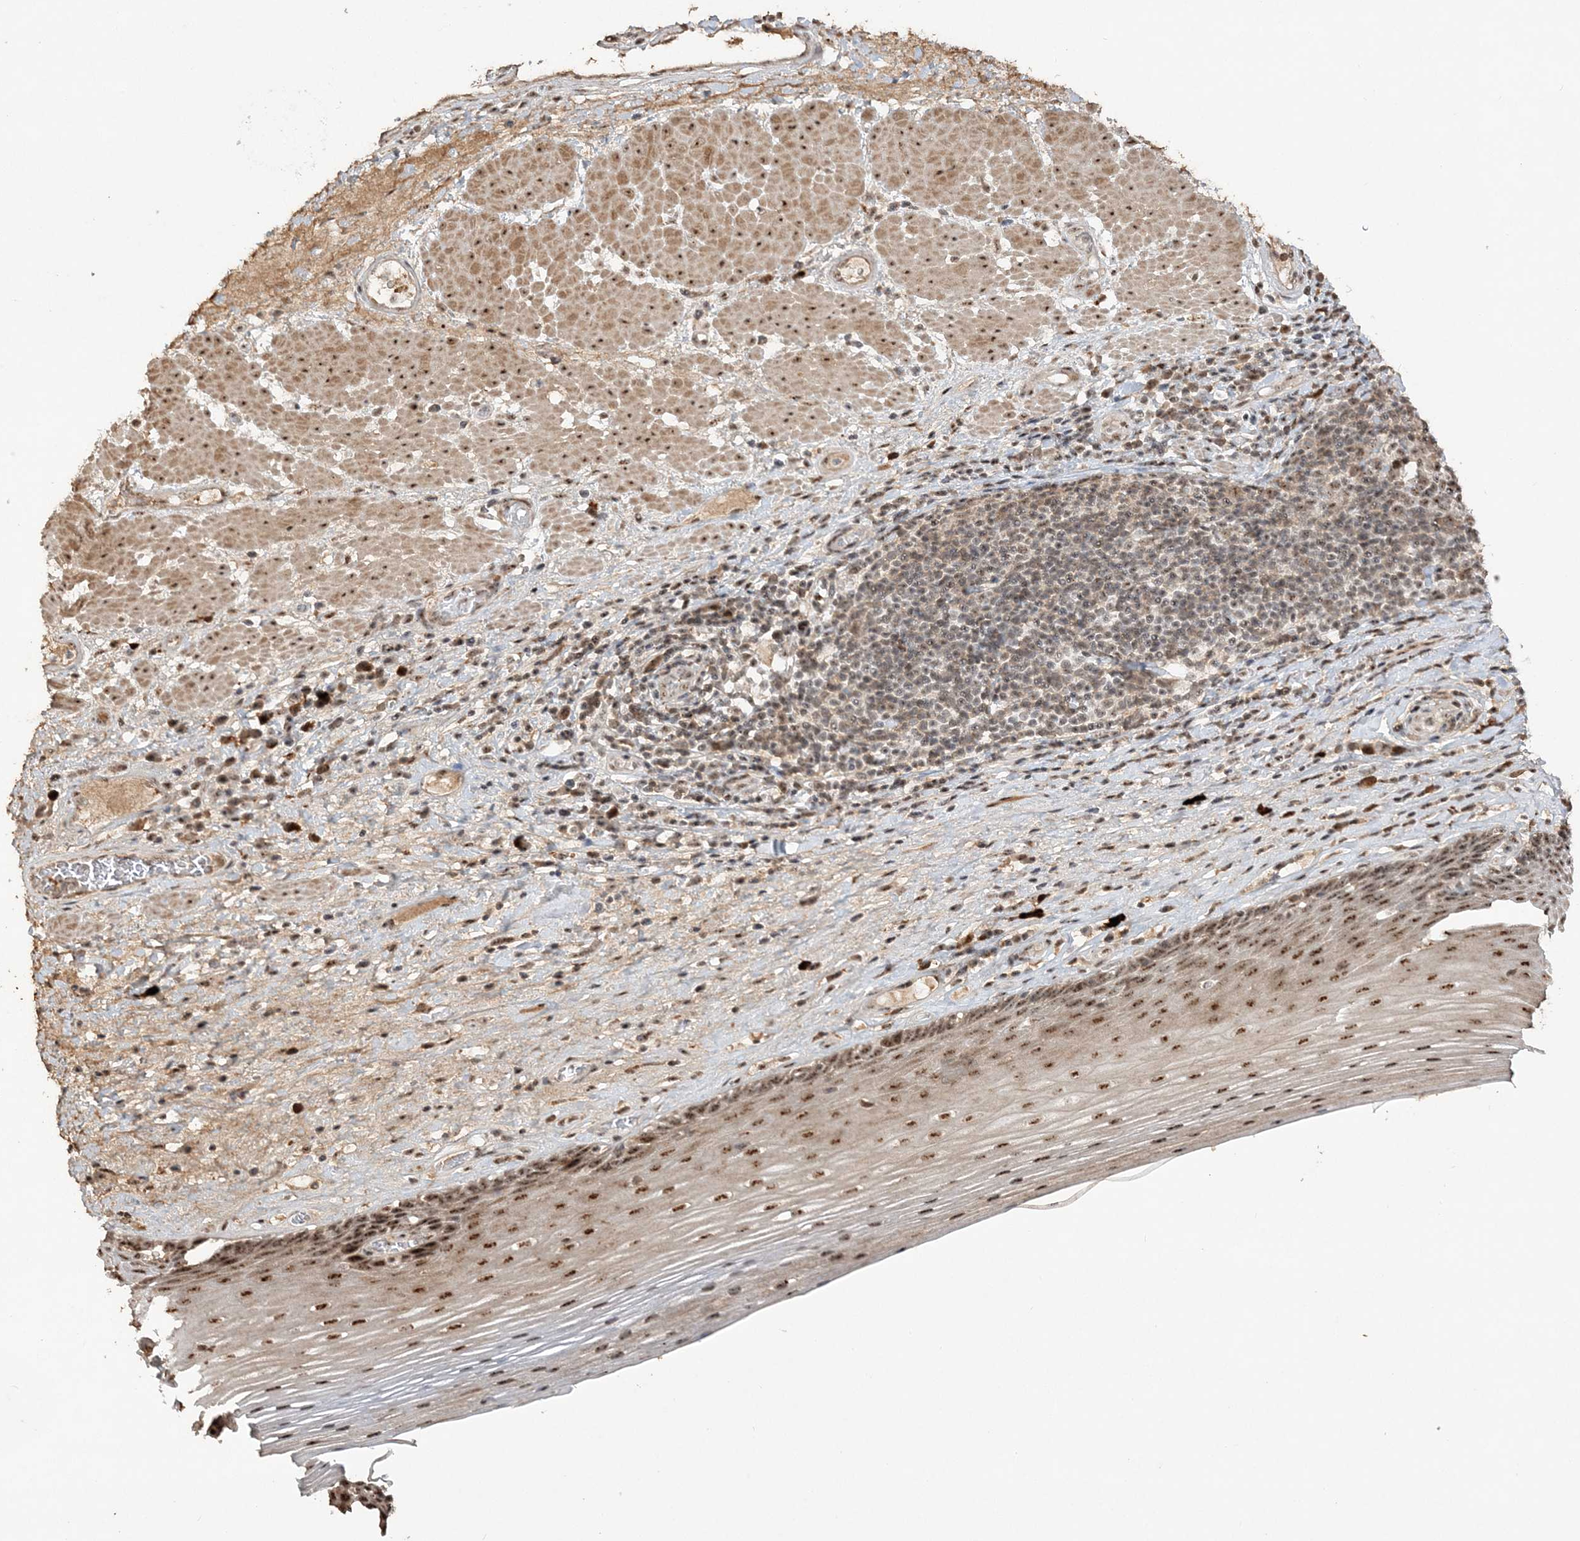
{"staining": {"intensity": "moderate", "quantity": ">75%", "location": "nuclear"}, "tissue": "esophagus", "cell_type": "Squamous epithelial cells", "image_type": "normal", "snomed": [{"axis": "morphology", "description": "Normal tissue, NOS"}, {"axis": "topography", "description": "Esophagus"}], "caption": "IHC staining of unremarkable esophagus, which displays medium levels of moderate nuclear positivity in approximately >75% of squamous epithelial cells indicating moderate nuclear protein positivity. The staining was performed using DAB (3,3'-diaminobenzidine) (brown) for protein detection and nuclei were counterstained in hematoxylin (blue).", "gene": "POLR3B", "patient": {"sex": "male", "age": 62}}